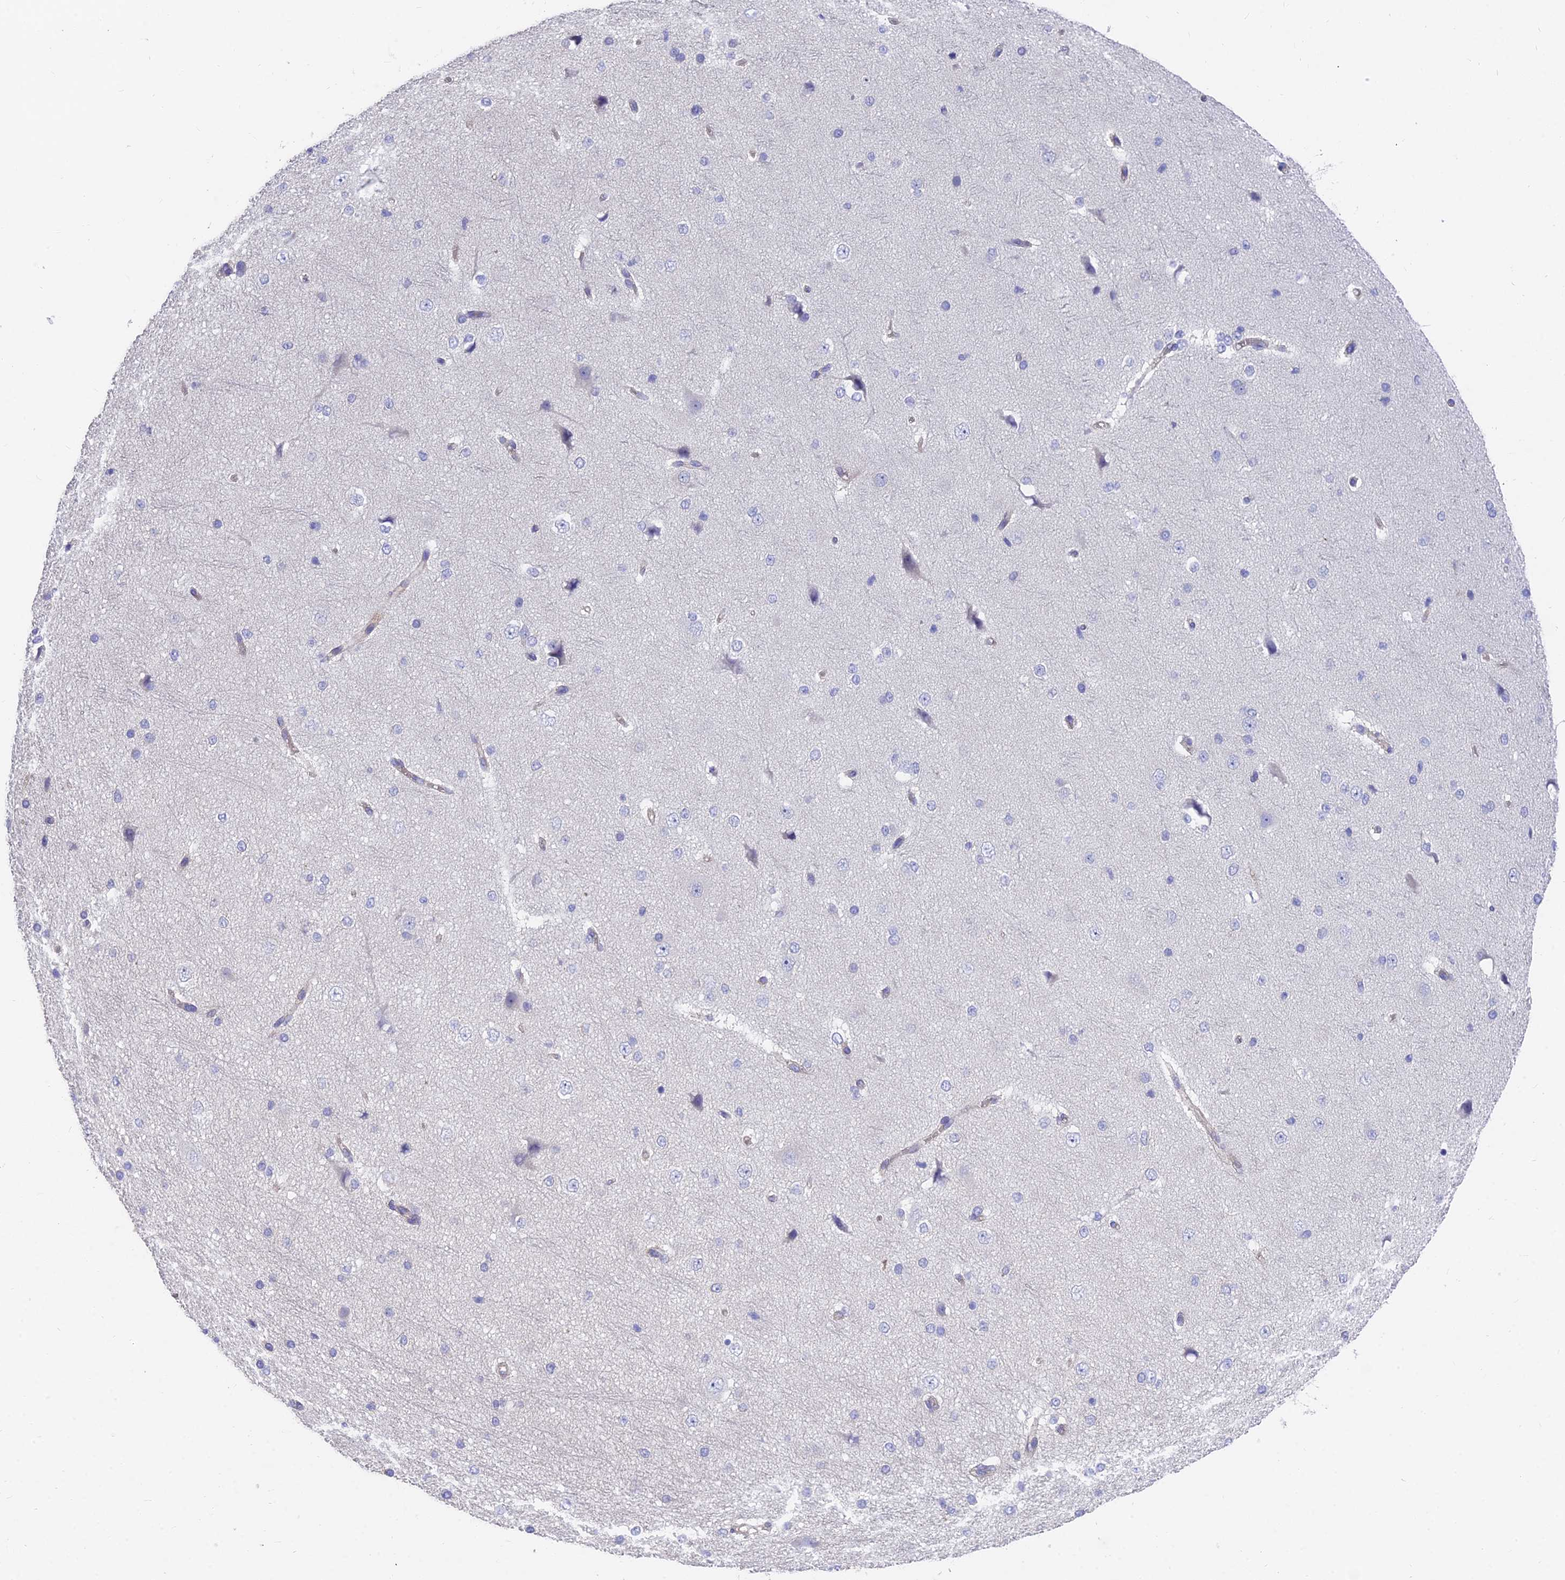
{"staining": {"intensity": "negative", "quantity": "none", "location": "none"}, "tissue": "cerebral cortex", "cell_type": "Endothelial cells", "image_type": "normal", "snomed": [{"axis": "morphology", "description": "Normal tissue, NOS"}, {"axis": "morphology", "description": "Developmental malformation"}, {"axis": "topography", "description": "Cerebral cortex"}], "caption": "IHC photomicrograph of unremarkable human cerebral cortex stained for a protein (brown), which shows no staining in endothelial cells.", "gene": "FAM168B", "patient": {"sex": "female", "age": 30}}